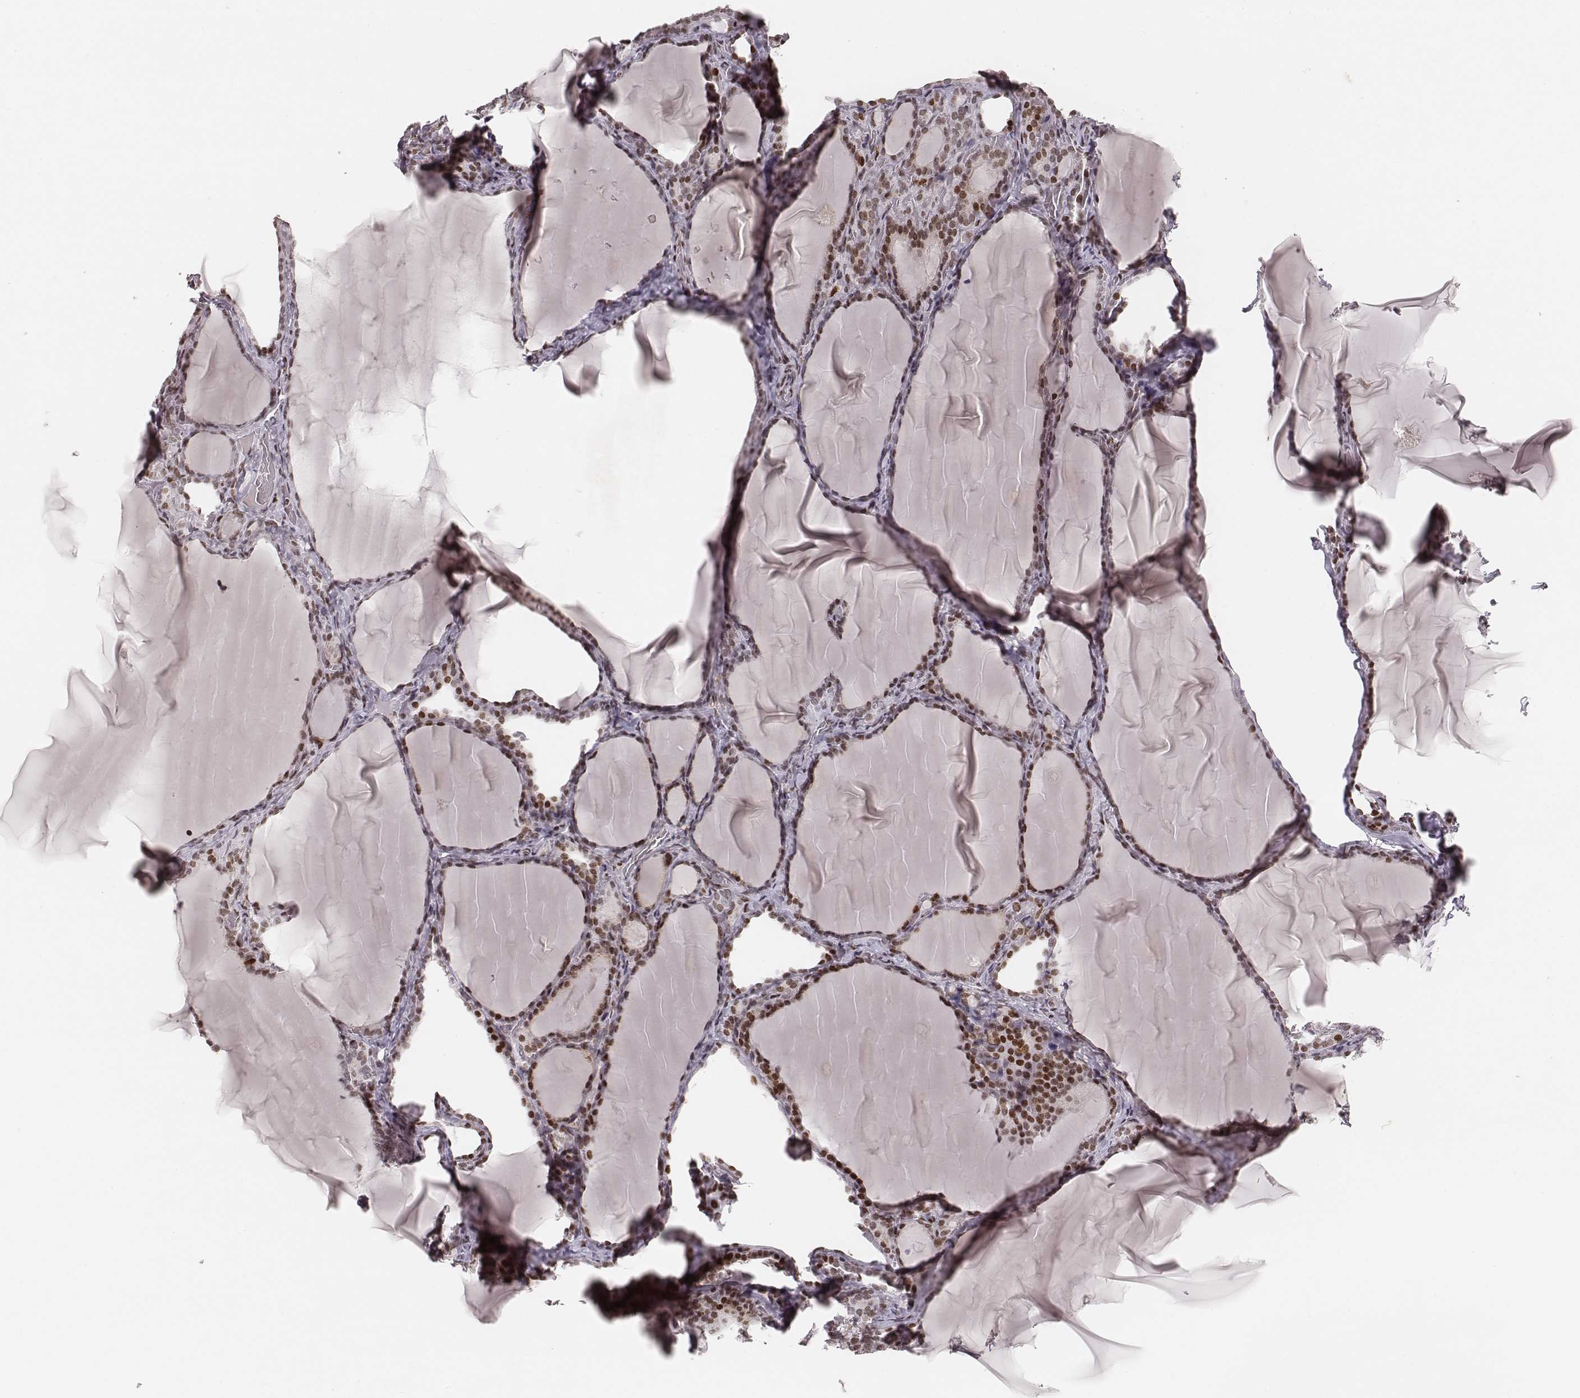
{"staining": {"intensity": "strong", "quantity": ">75%", "location": "nuclear"}, "tissue": "thyroid gland", "cell_type": "Glandular cells", "image_type": "normal", "snomed": [{"axis": "morphology", "description": "Normal tissue, NOS"}, {"axis": "morphology", "description": "Hyperplasia, NOS"}, {"axis": "topography", "description": "Thyroid gland"}], "caption": "Thyroid gland stained with DAB IHC exhibits high levels of strong nuclear positivity in about >75% of glandular cells. (Brightfield microscopy of DAB IHC at high magnification).", "gene": "HNRNPC", "patient": {"sex": "female", "age": 27}}